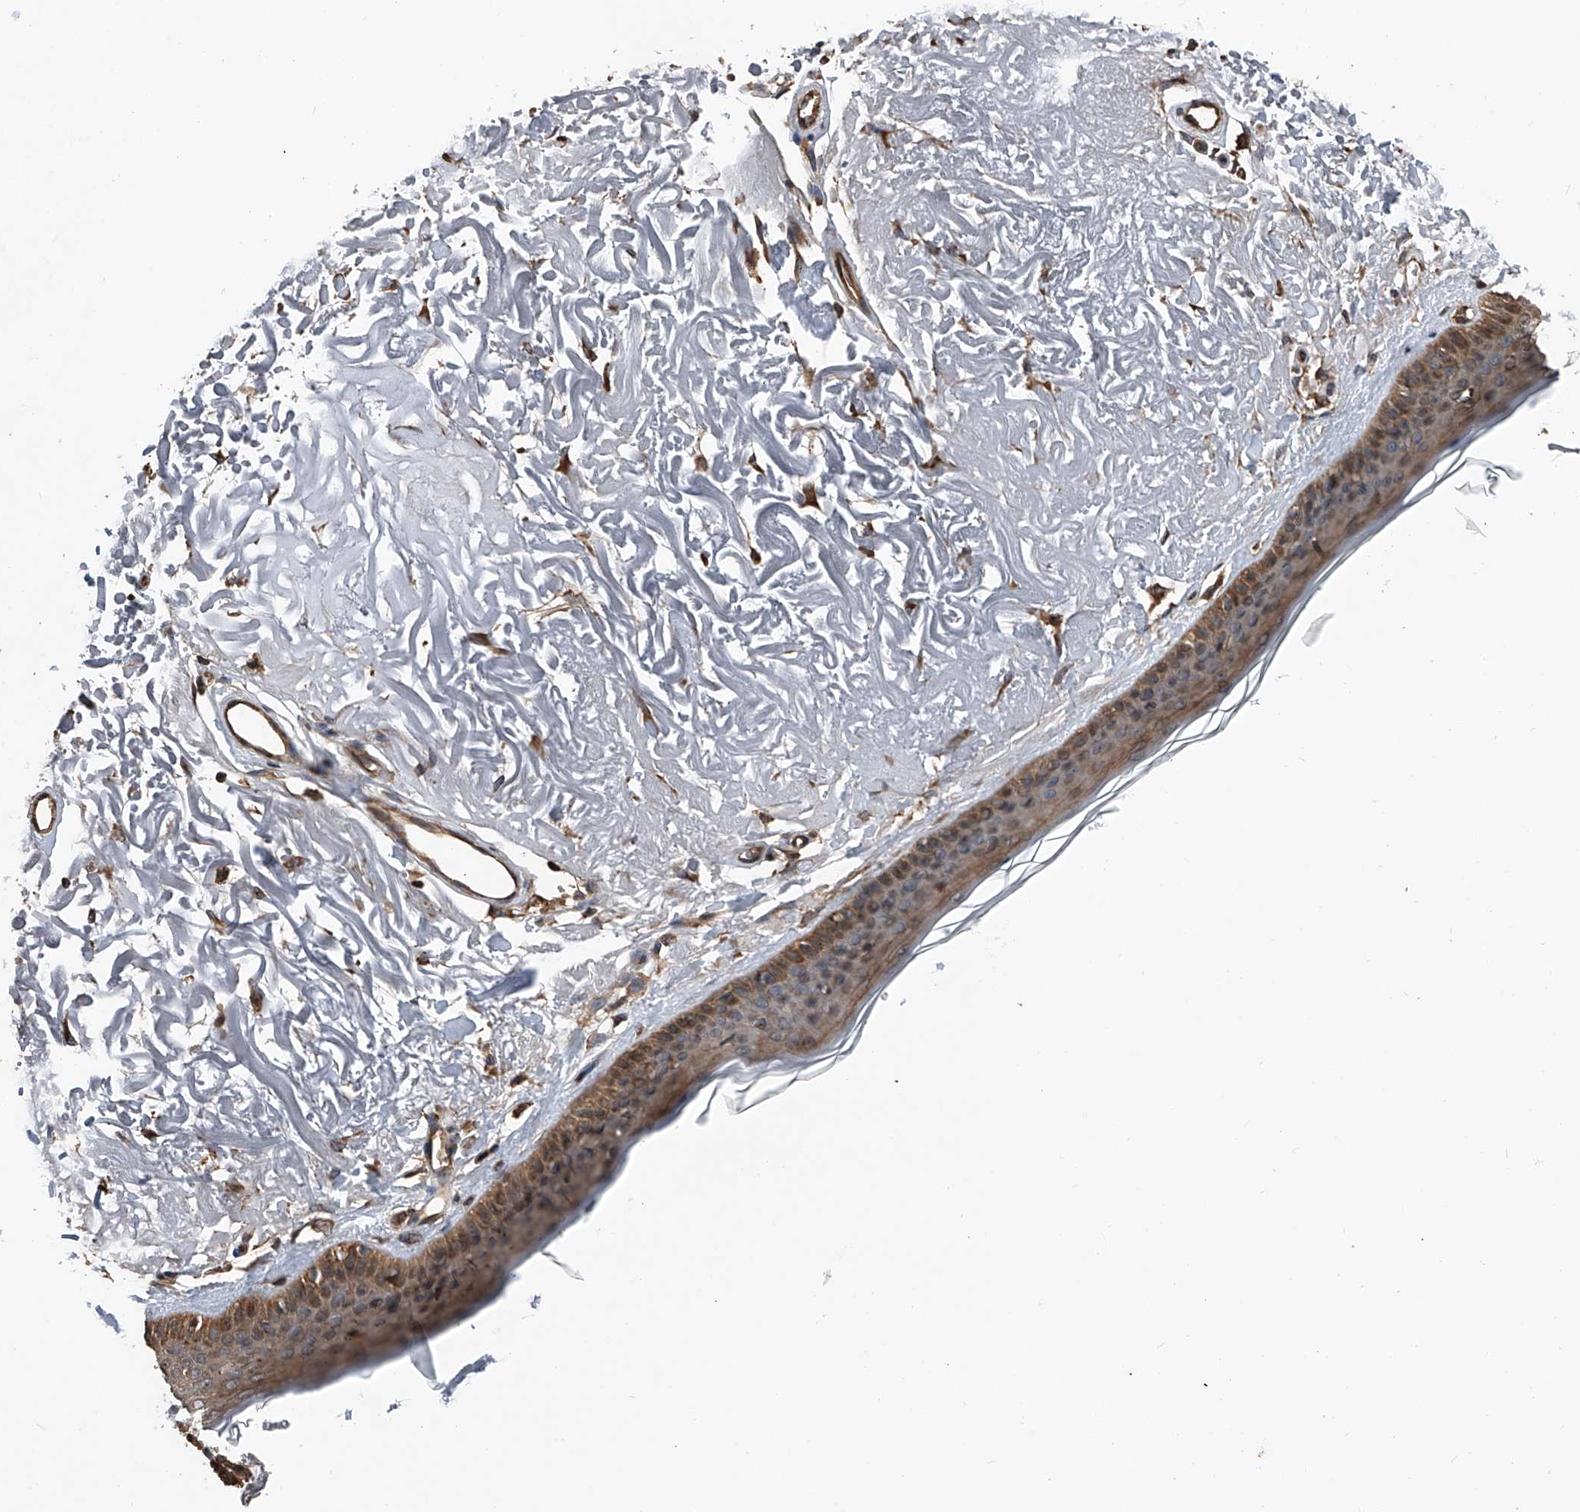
{"staining": {"intensity": "moderate", "quantity": ">75%", "location": "cytoplasmic/membranous"}, "tissue": "skin", "cell_type": "Fibroblasts", "image_type": "normal", "snomed": [{"axis": "morphology", "description": "Normal tissue, NOS"}, {"axis": "topography", "description": "Skin"}, {"axis": "topography", "description": "Skeletal muscle"}], "caption": "This is an image of immunohistochemistry (IHC) staining of benign skin, which shows moderate staining in the cytoplasmic/membranous of fibroblasts.", "gene": "KCNJ2", "patient": {"sex": "male", "age": 83}}